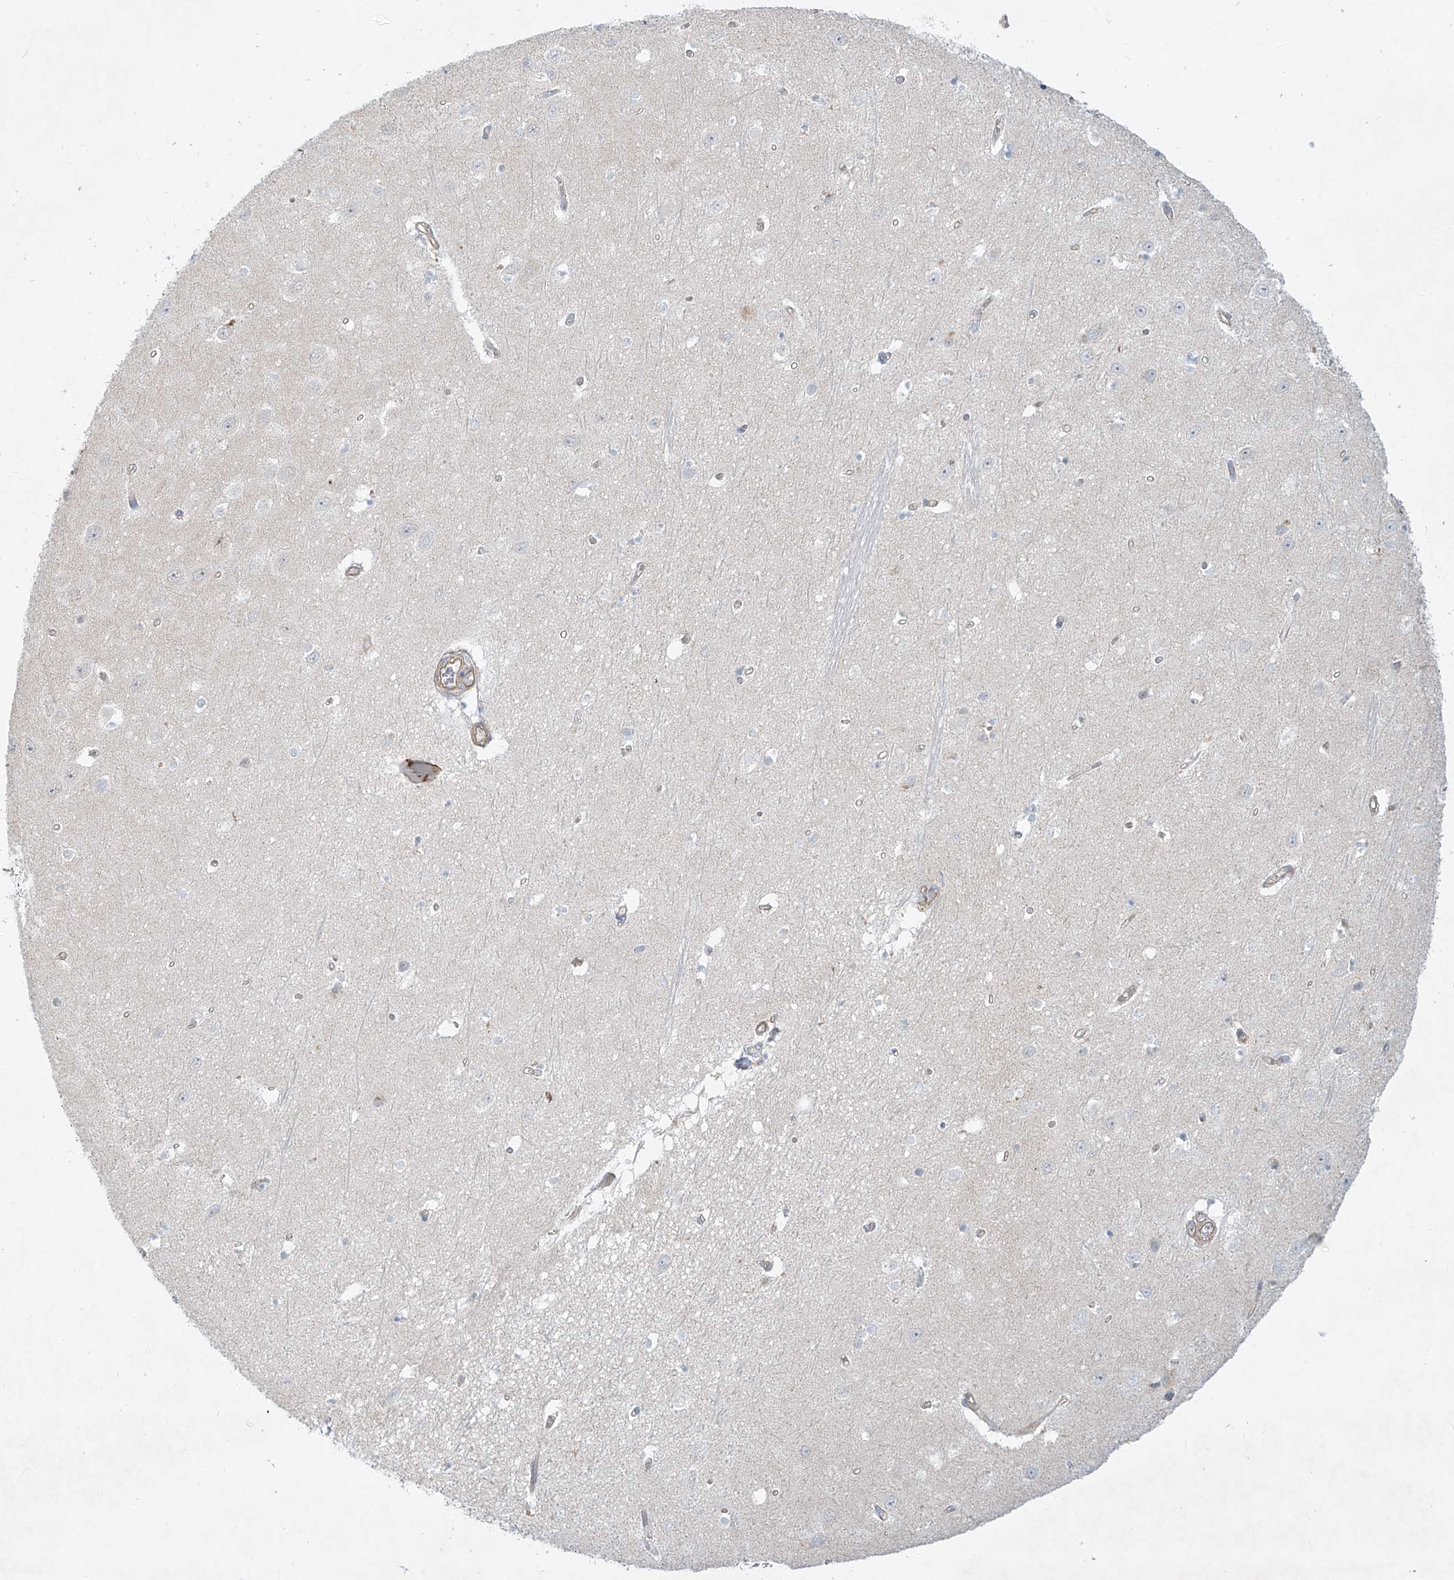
{"staining": {"intensity": "negative", "quantity": "none", "location": "none"}, "tissue": "hippocampus", "cell_type": "Glial cells", "image_type": "normal", "snomed": [{"axis": "morphology", "description": "Normal tissue, NOS"}, {"axis": "topography", "description": "Hippocampus"}], "caption": "Immunohistochemistry (IHC) of normal human hippocampus exhibits no positivity in glial cells.", "gene": "AJM1", "patient": {"sex": "female", "age": 64}}